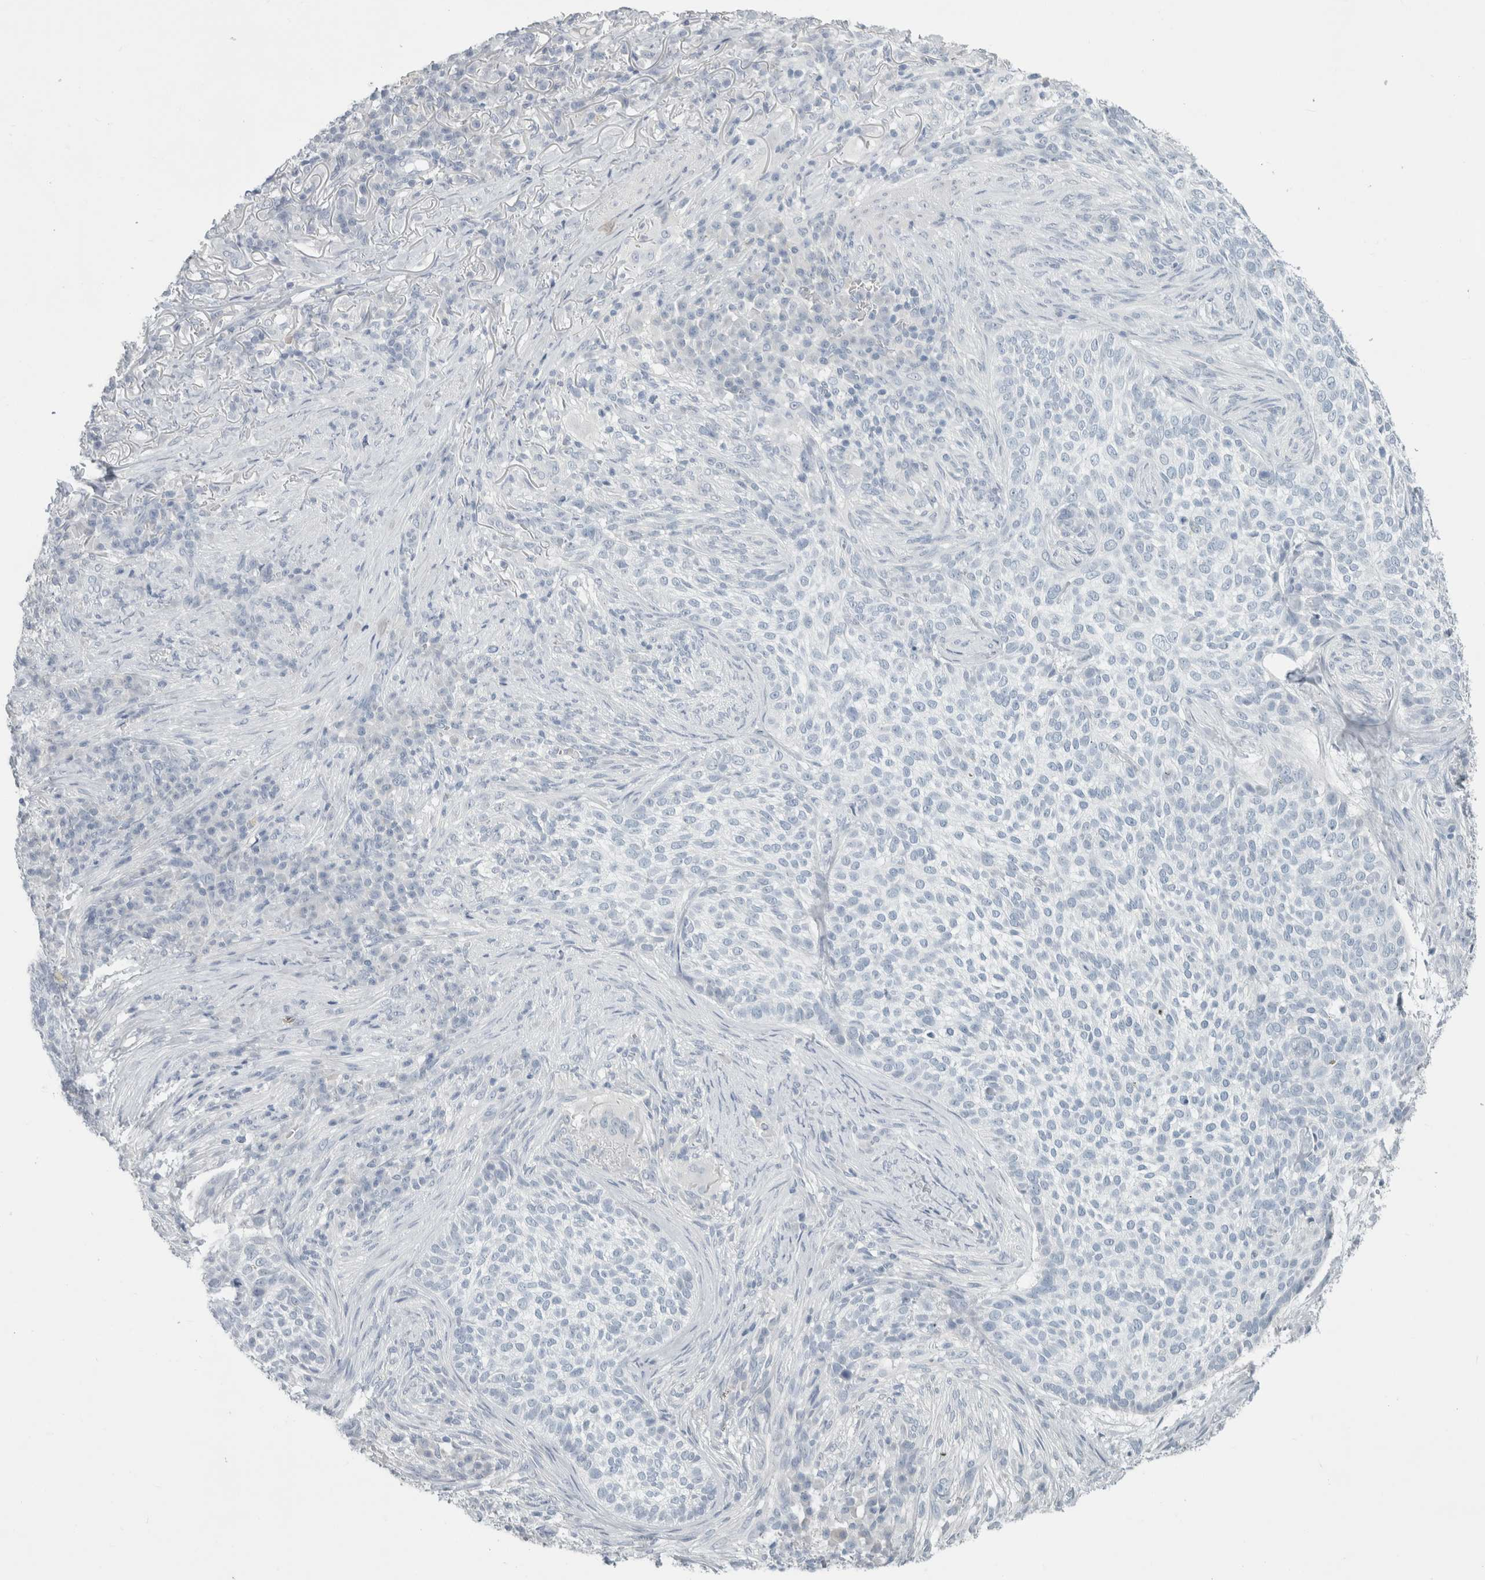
{"staining": {"intensity": "negative", "quantity": "none", "location": "none"}, "tissue": "skin cancer", "cell_type": "Tumor cells", "image_type": "cancer", "snomed": [{"axis": "morphology", "description": "Basal cell carcinoma"}, {"axis": "topography", "description": "Skin"}], "caption": "A histopathology image of skin cancer stained for a protein displays no brown staining in tumor cells.", "gene": "SLC6A1", "patient": {"sex": "female", "age": 64}}